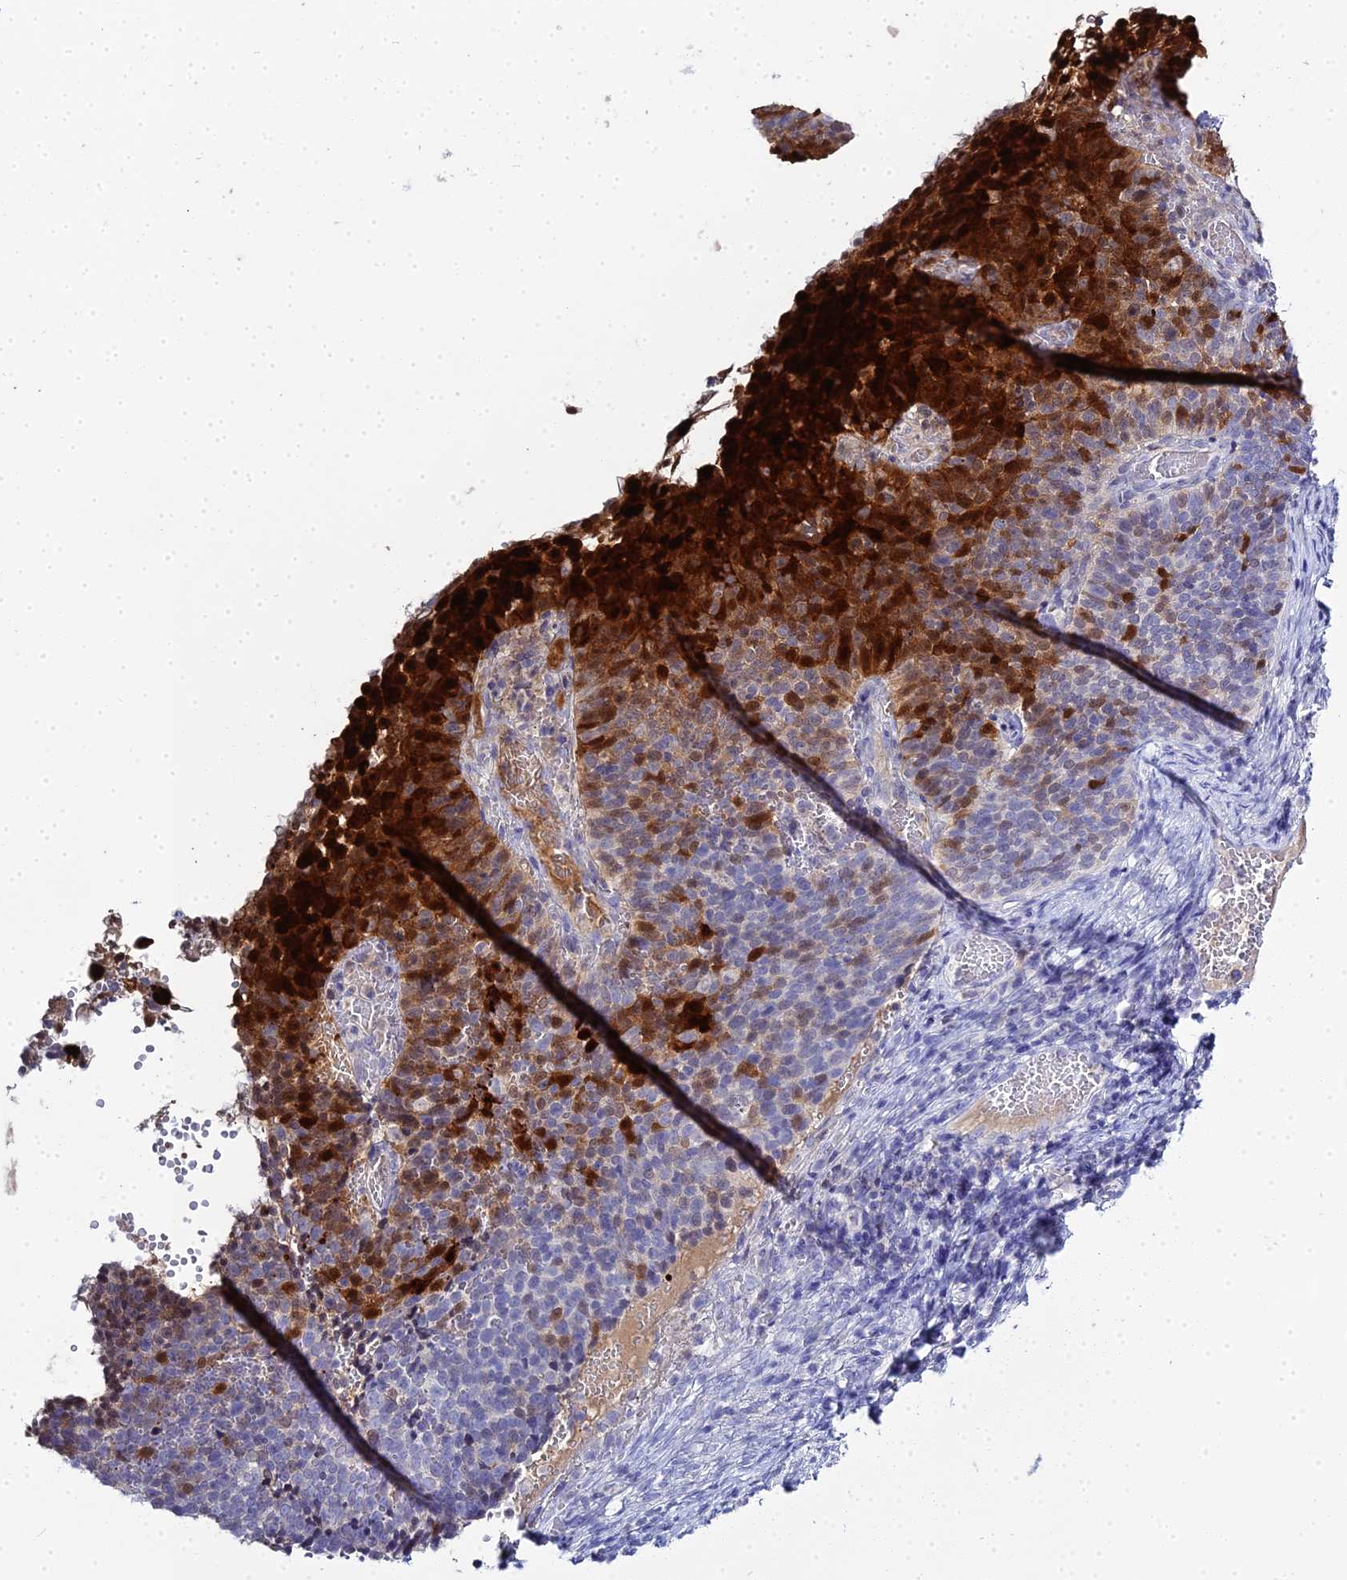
{"staining": {"intensity": "strong", "quantity": "<25%", "location": "cytoplasmic/membranous,nuclear"}, "tissue": "cervical cancer", "cell_type": "Tumor cells", "image_type": "cancer", "snomed": [{"axis": "morphology", "description": "Normal tissue, NOS"}, {"axis": "morphology", "description": "Squamous cell carcinoma, NOS"}, {"axis": "topography", "description": "Cervix"}], "caption": "A medium amount of strong cytoplasmic/membranous and nuclear expression is identified in about <25% of tumor cells in cervical cancer (squamous cell carcinoma) tissue. (Stains: DAB in brown, nuclei in blue, Microscopy: brightfield microscopy at high magnification).", "gene": "S100A7", "patient": {"sex": "female", "age": 39}}